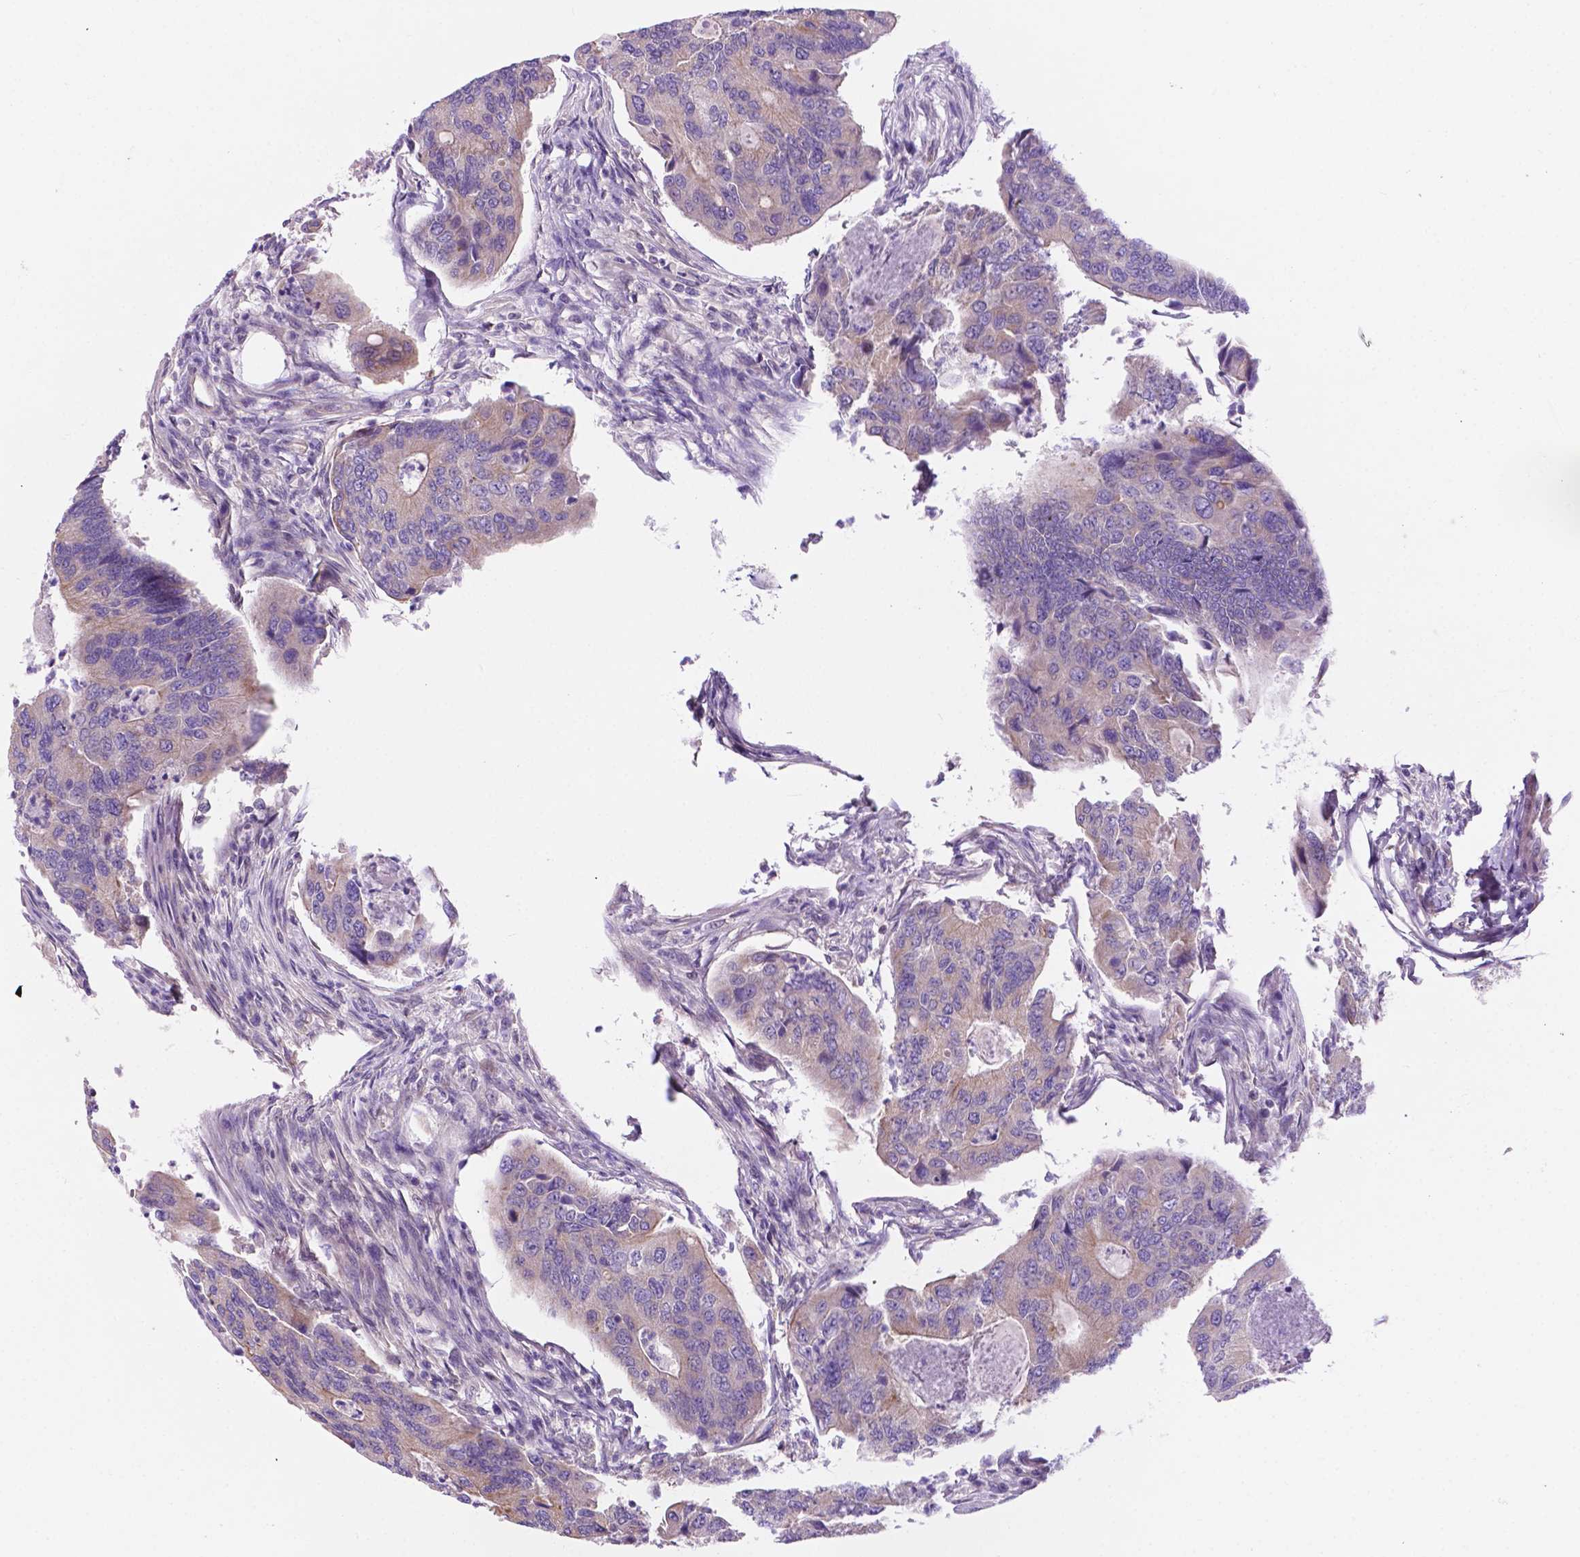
{"staining": {"intensity": "moderate", "quantity": "<25%", "location": "cytoplasmic/membranous"}, "tissue": "colorectal cancer", "cell_type": "Tumor cells", "image_type": "cancer", "snomed": [{"axis": "morphology", "description": "Adenocarcinoma, NOS"}, {"axis": "topography", "description": "Colon"}], "caption": "Protein staining shows moderate cytoplasmic/membranous staining in approximately <25% of tumor cells in colorectal adenocarcinoma.", "gene": "FAM50B", "patient": {"sex": "female", "age": 67}}